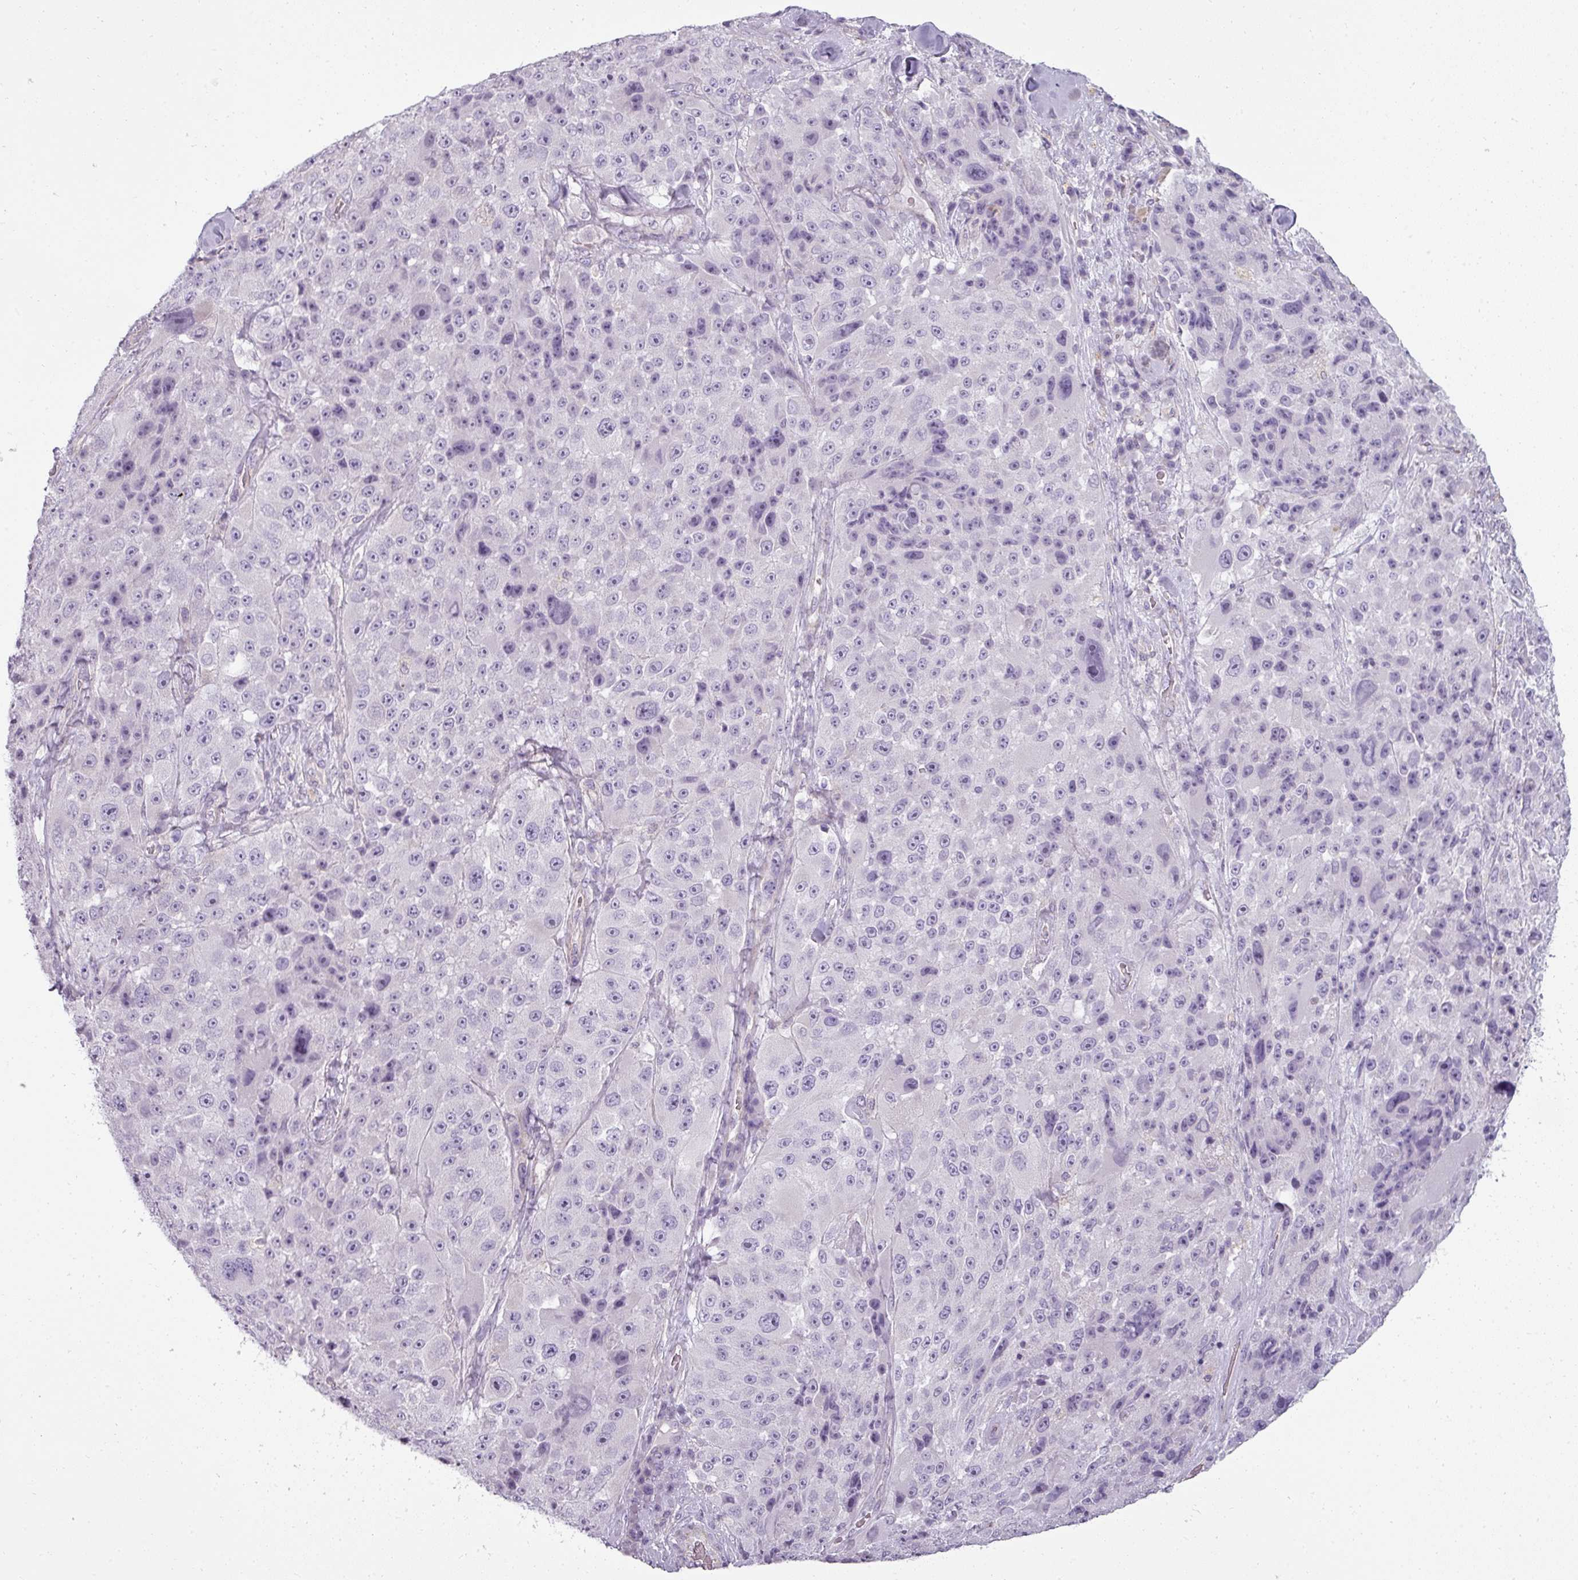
{"staining": {"intensity": "negative", "quantity": "none", "location": "none"}, "tissue": "melanoma", "cell_type": "Tumor cells", "image_type": "cancer", "snomed": [{"axis": "morphology", "description": "Malignant melanoma, Metastatic site"}, {"axis": "topography", "description": "Lymph node"}], "caption": "There is no significant expression in tumor cells of melanoma.", "gene": "ASB1", "patient": {"sex": "male", "age": 62}}